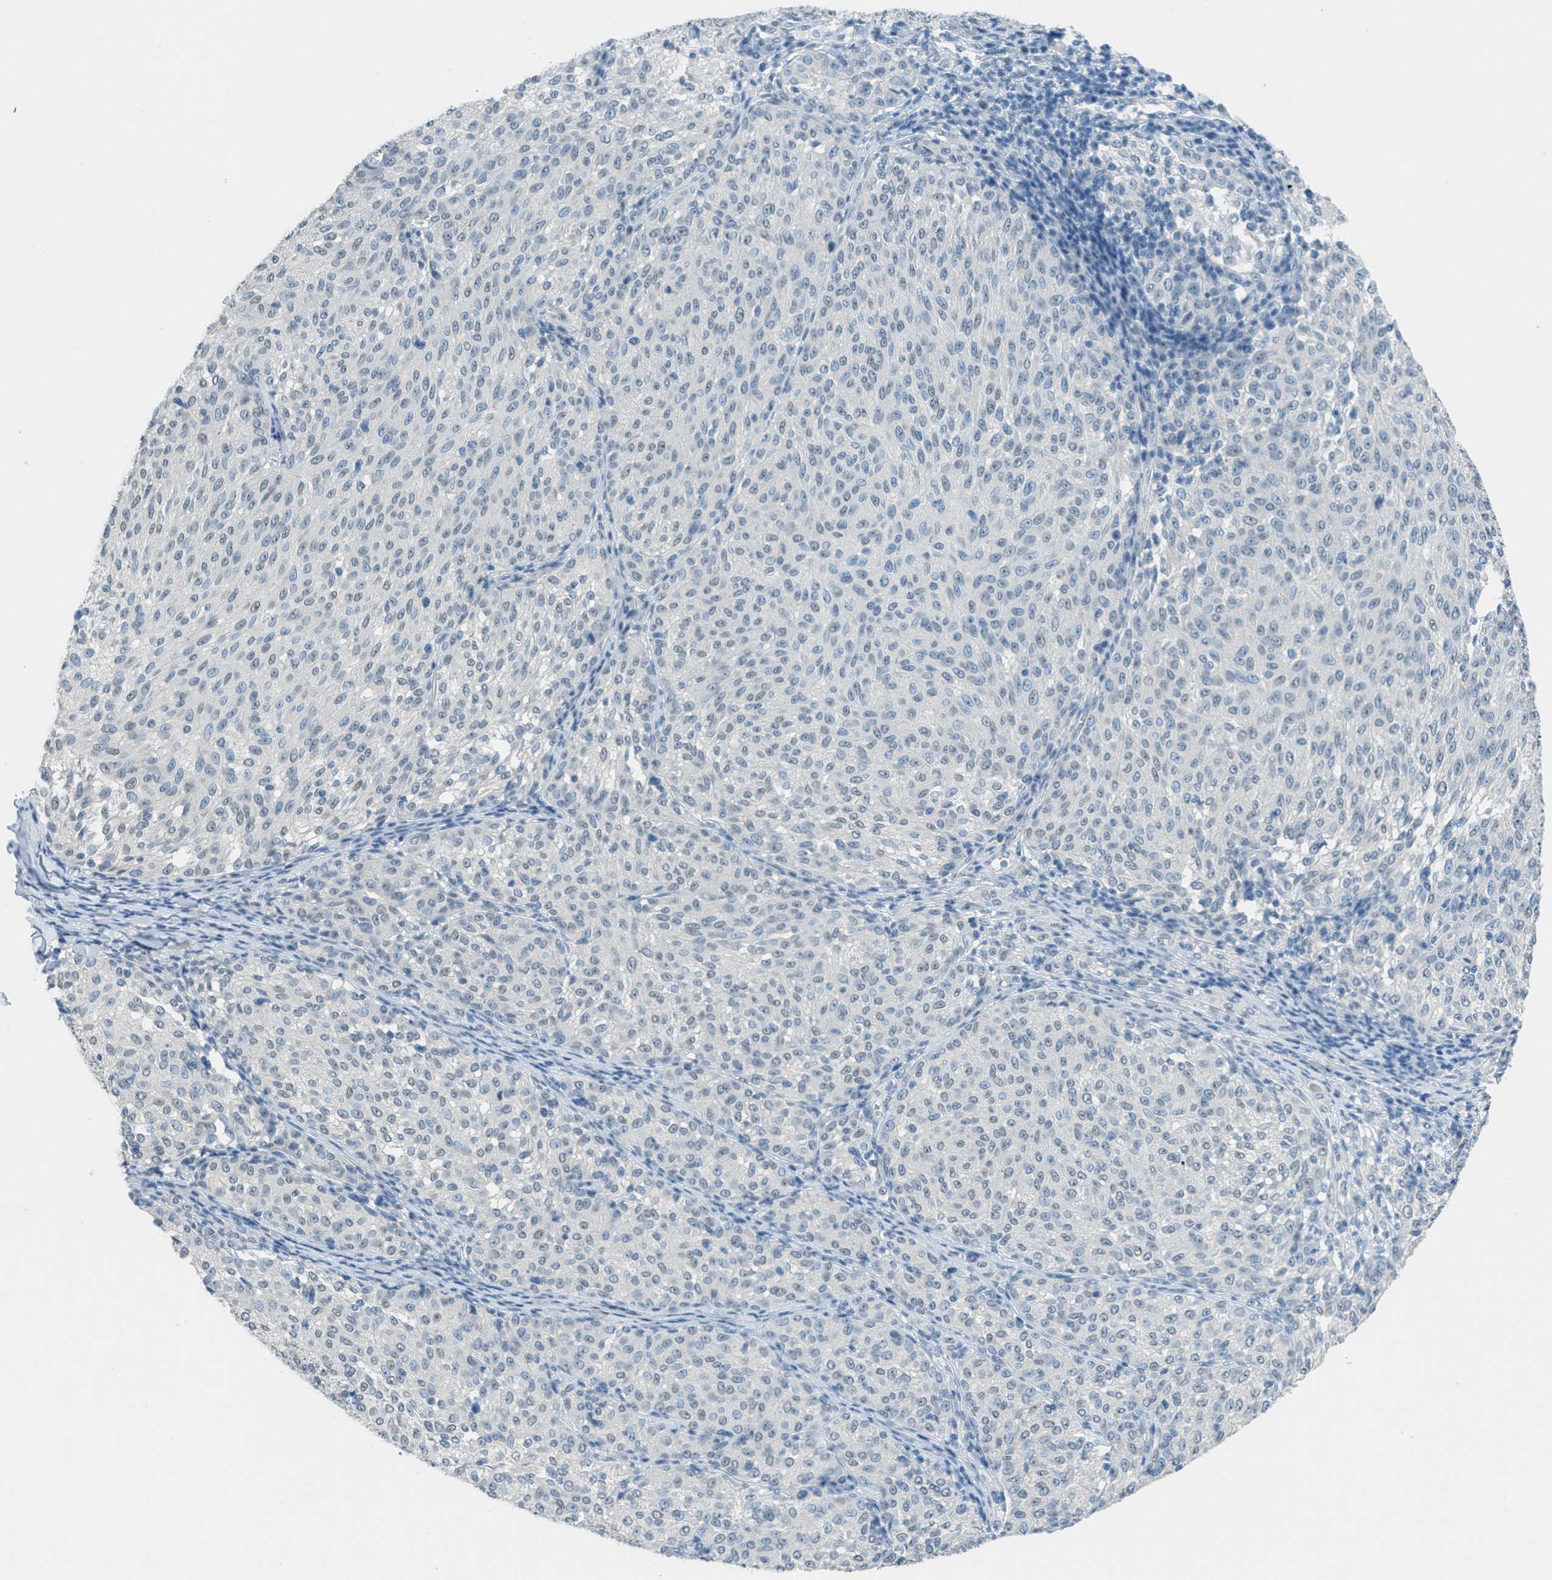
{"staining": {"intensity": "negative", "quantity": "none", "location": "none"}, "tissue": "melanoma", "cell_type": "Tumor cells", "image_type": "cancer", "snomed": [{"axis": "morphology", "description": "Malignant melanoma, NOS"}, {"axis": "topography", "description": "Skin"}], "caption": "Immunohistochemical staining of melanoma displays no significant positivity in tumor cells.", "gene": "TTC13", "patient": {"sex": "female", "age": 72}}